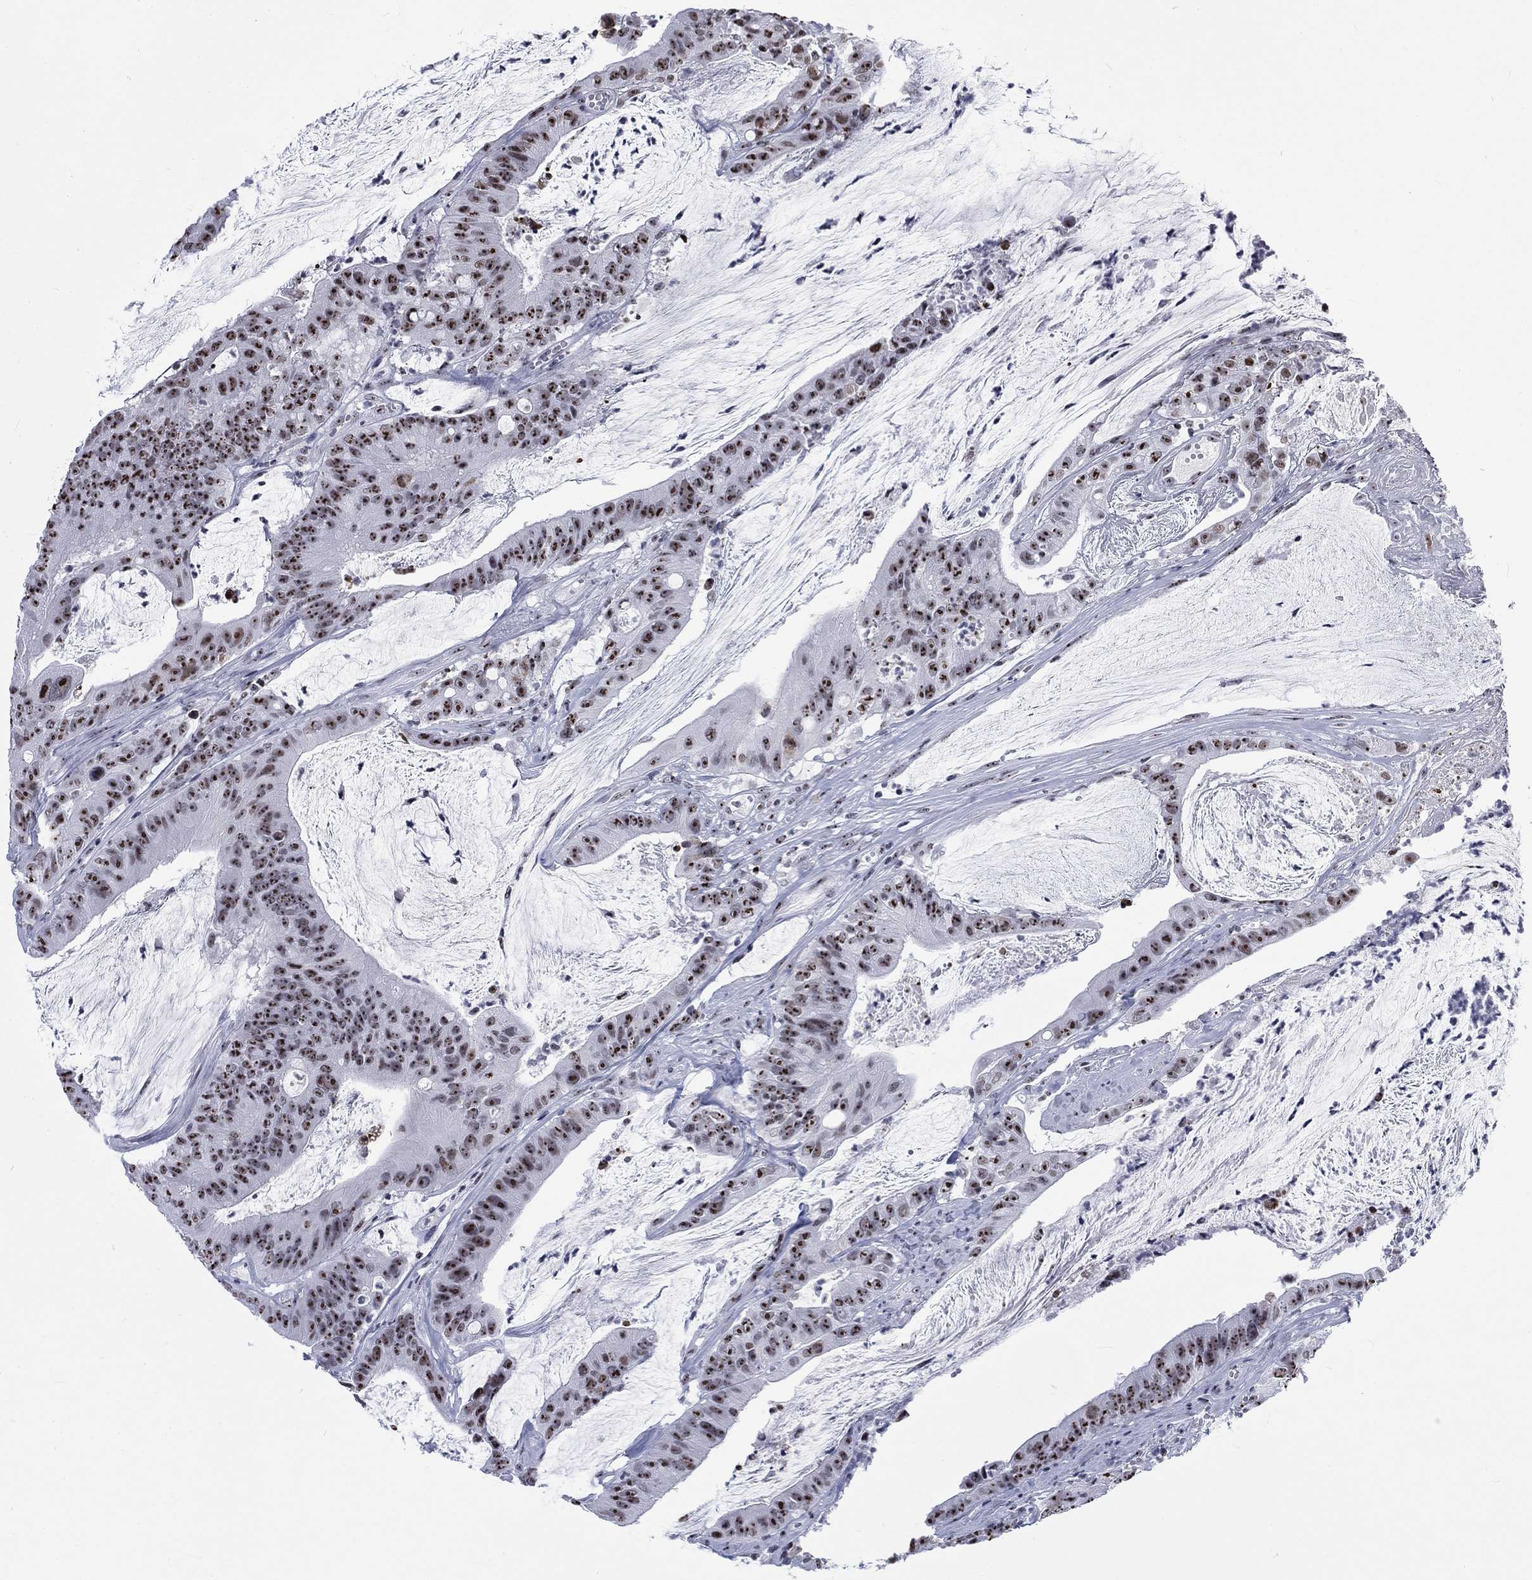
{"staining": {"intensity": "strong", "quantity": ">75%", "location": "nuclear"}, "tissue": "colorectal cancer", "cell_type": "Tumor cells", "image_type": "cancer", "snomed": [{"axis": "morphology", "description": "Adenocarcinoma, NOS"}, {"axis": "topography", "description": "Colon"}], "caption": "Immunohistochemical staining of human adenocarcinoma (colorectal) displays high levels of strong nuclear protein positivity in approximately >75% of tumor cells. The protein is shown in brown color, while the nuclei are stained blue.", "gene": "CSRNP3", "patient": {"sex": "female", "age": 69}}